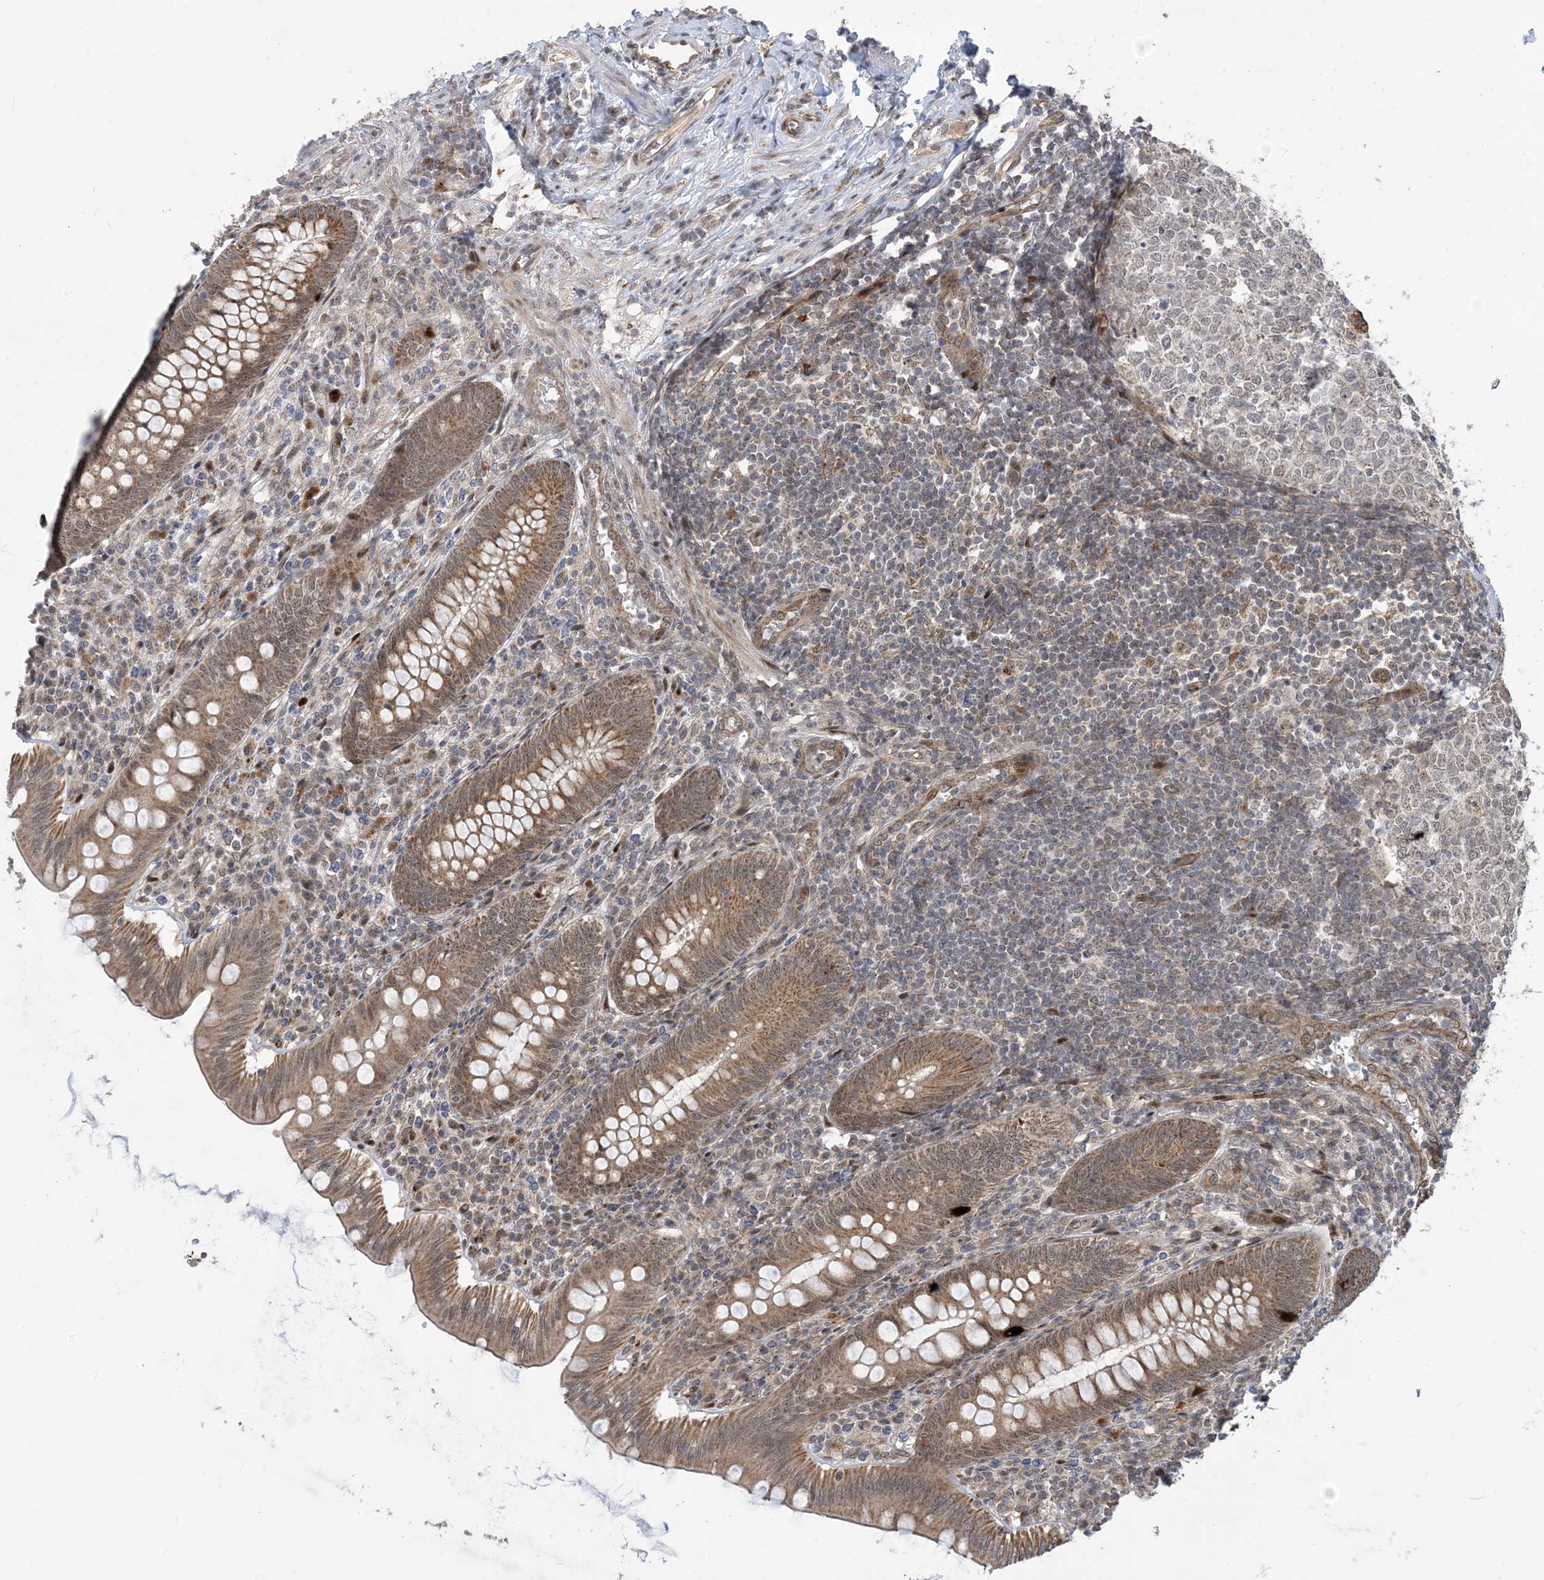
{"staining": {"intensity": "moderate", "quantity": ">75%", "location": "cytoplasmic/membranous"}, "tissue": "appendix", "cell_type": "Glandular cells", "image_type": "normal", "snomed": [{"axis": "morphology", "description": "Normal tissue, NOS"}, {"axis": "topography", "description": "Appendix"}], "caption": "Protein expression analysis of normal human appendix reveals moderate cytoplasmic/membranous staining in approximately >75% of glandular cells.", "gene": "FAM9B", "patient": {"sex": "male", "age": 14}}